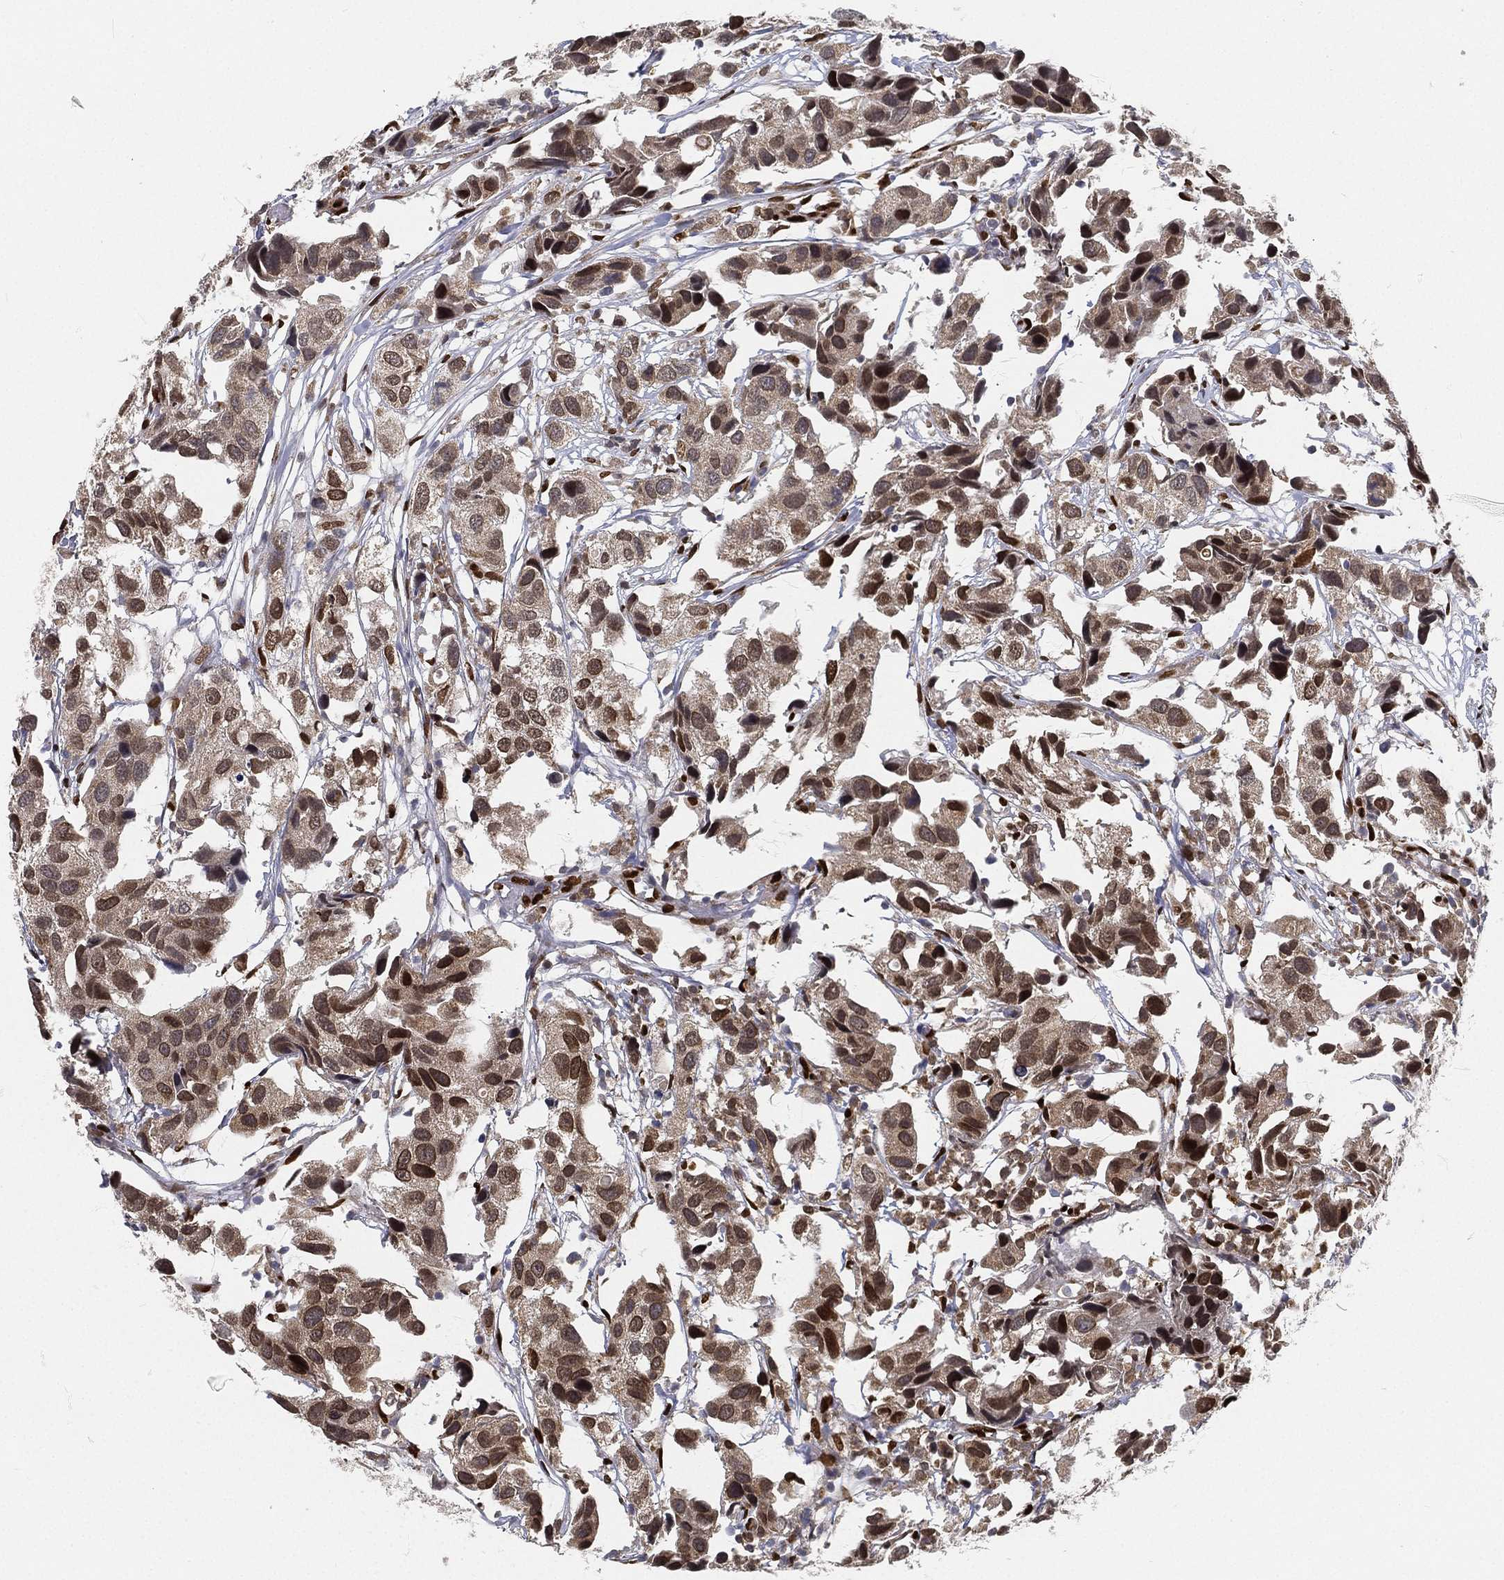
{"staining": {"intensity": "strong", "quantity": "25%-75%", "location": "cytoplasmic/membranous,nuclear"}, "tissue": "urothelial cancer", "cell_type": "Tumor cells", "image_type": "cancer", "snomed": [{"axis": "morphology", "description": "Urothelial carcinoma, High grade"}, {"axis": "topography", "description": "Urinary bladder"}], "caption": "Immunohistochemical staining of human urothelial carcinoma (high-grade) exhibits strong cytoplasmic/membranous and nuclear protein staining in approximately 25%-75% of tumor cells.", "gene": "PALB2", "patient": {"sex": "male", "age": 79}}